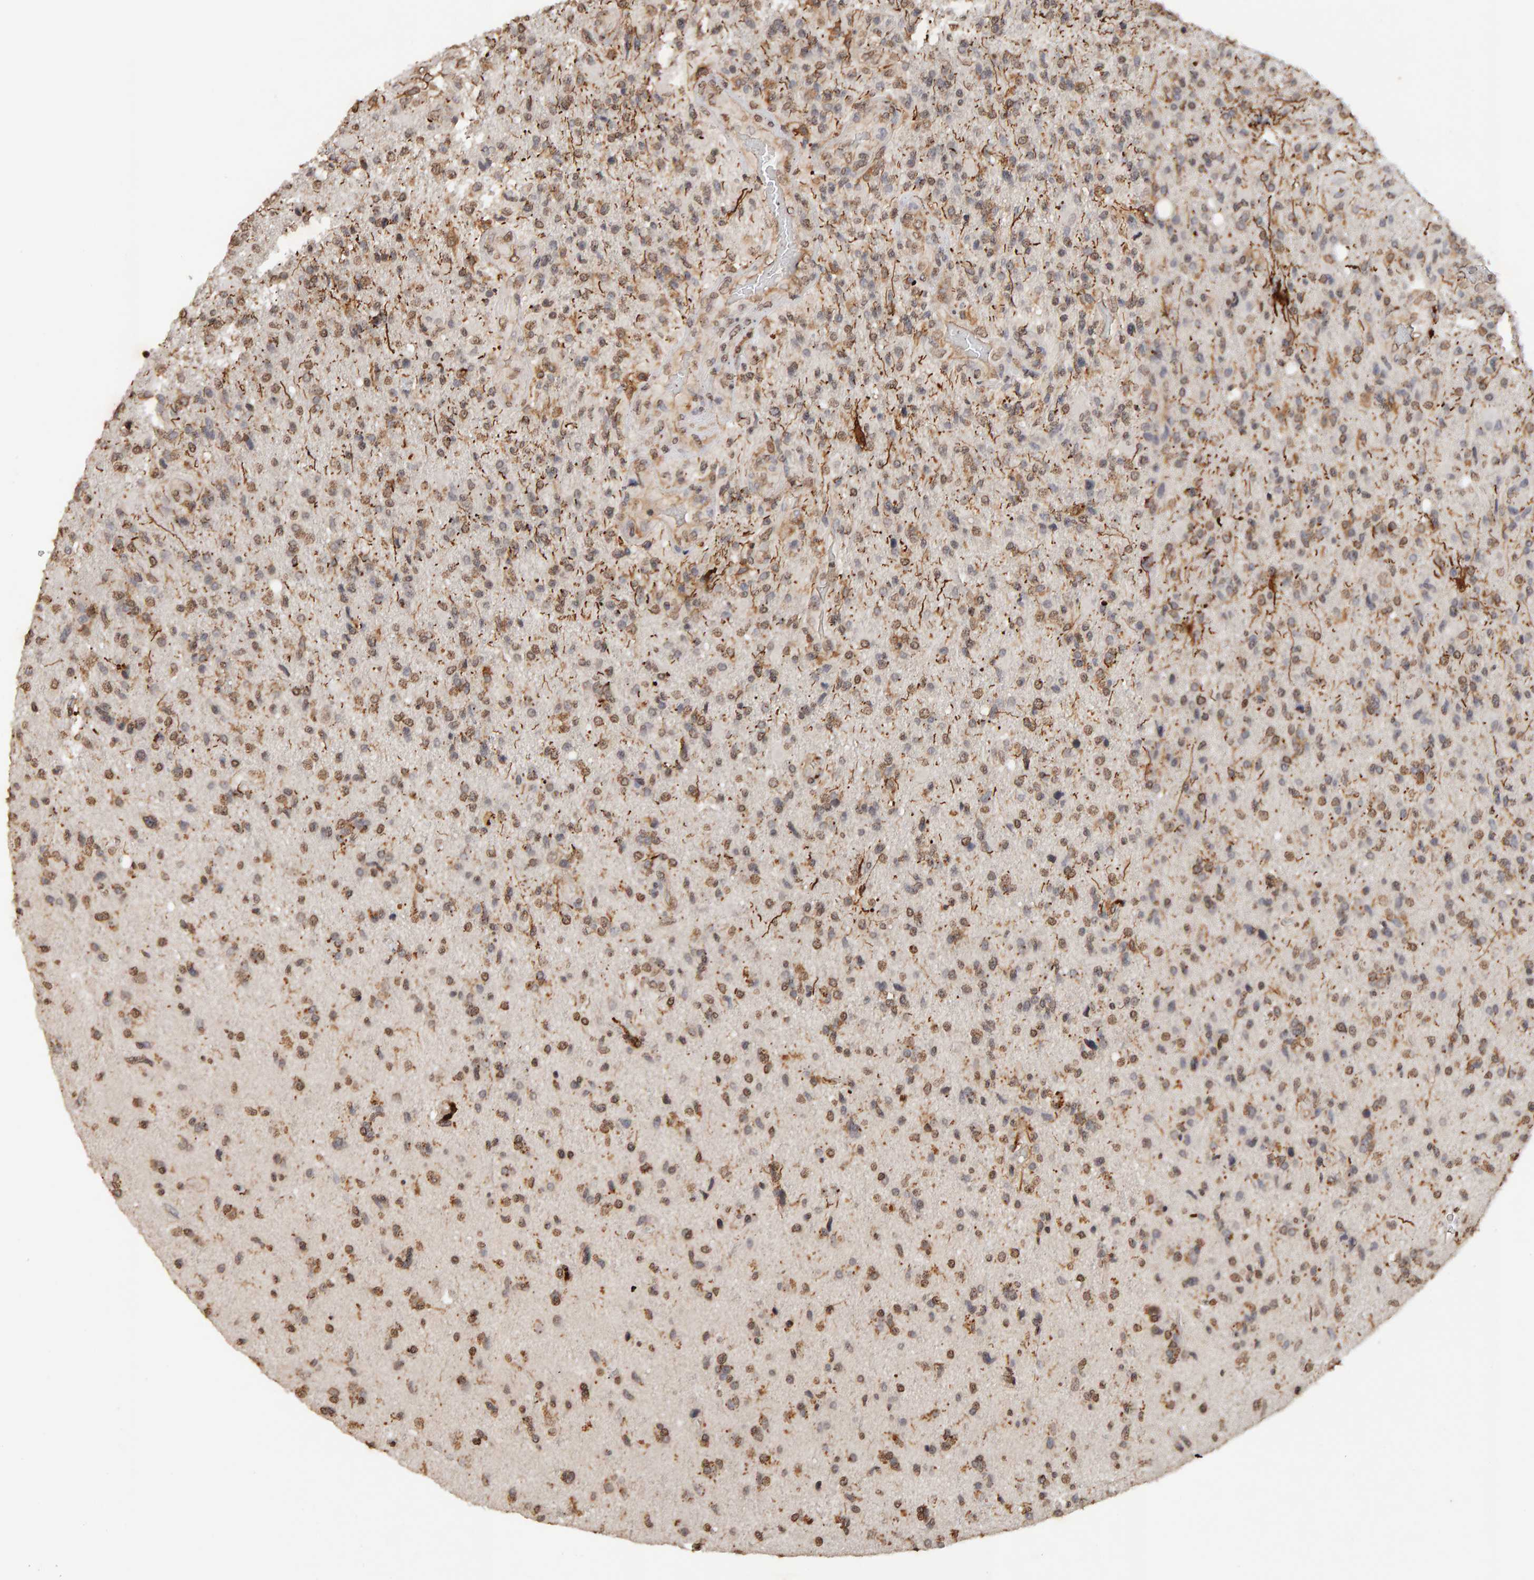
{"staining": {"intensity": "moderate", "quantity": ">75%", "location": "nuclear"}, "tissue": "glioma", "cell_type": "Tumor cells", "image_type": "cancer", "snomed": [{"axis": "morphology", "description": "Glioma, malignant, High grade"}, {"axis": "topography", "description": "Brain"}], "caption": "Immunohistochemistry histopathology image of neoplastic tissue: human glioma stained using immunohistochemistry reveals medium levels of moderate protein expression localized specifically in the nuclear of tumor cells, appearing as a nuclear brown color.", "gene": "DNAJB5", "patient": {"sex": "male", "age": 72}}